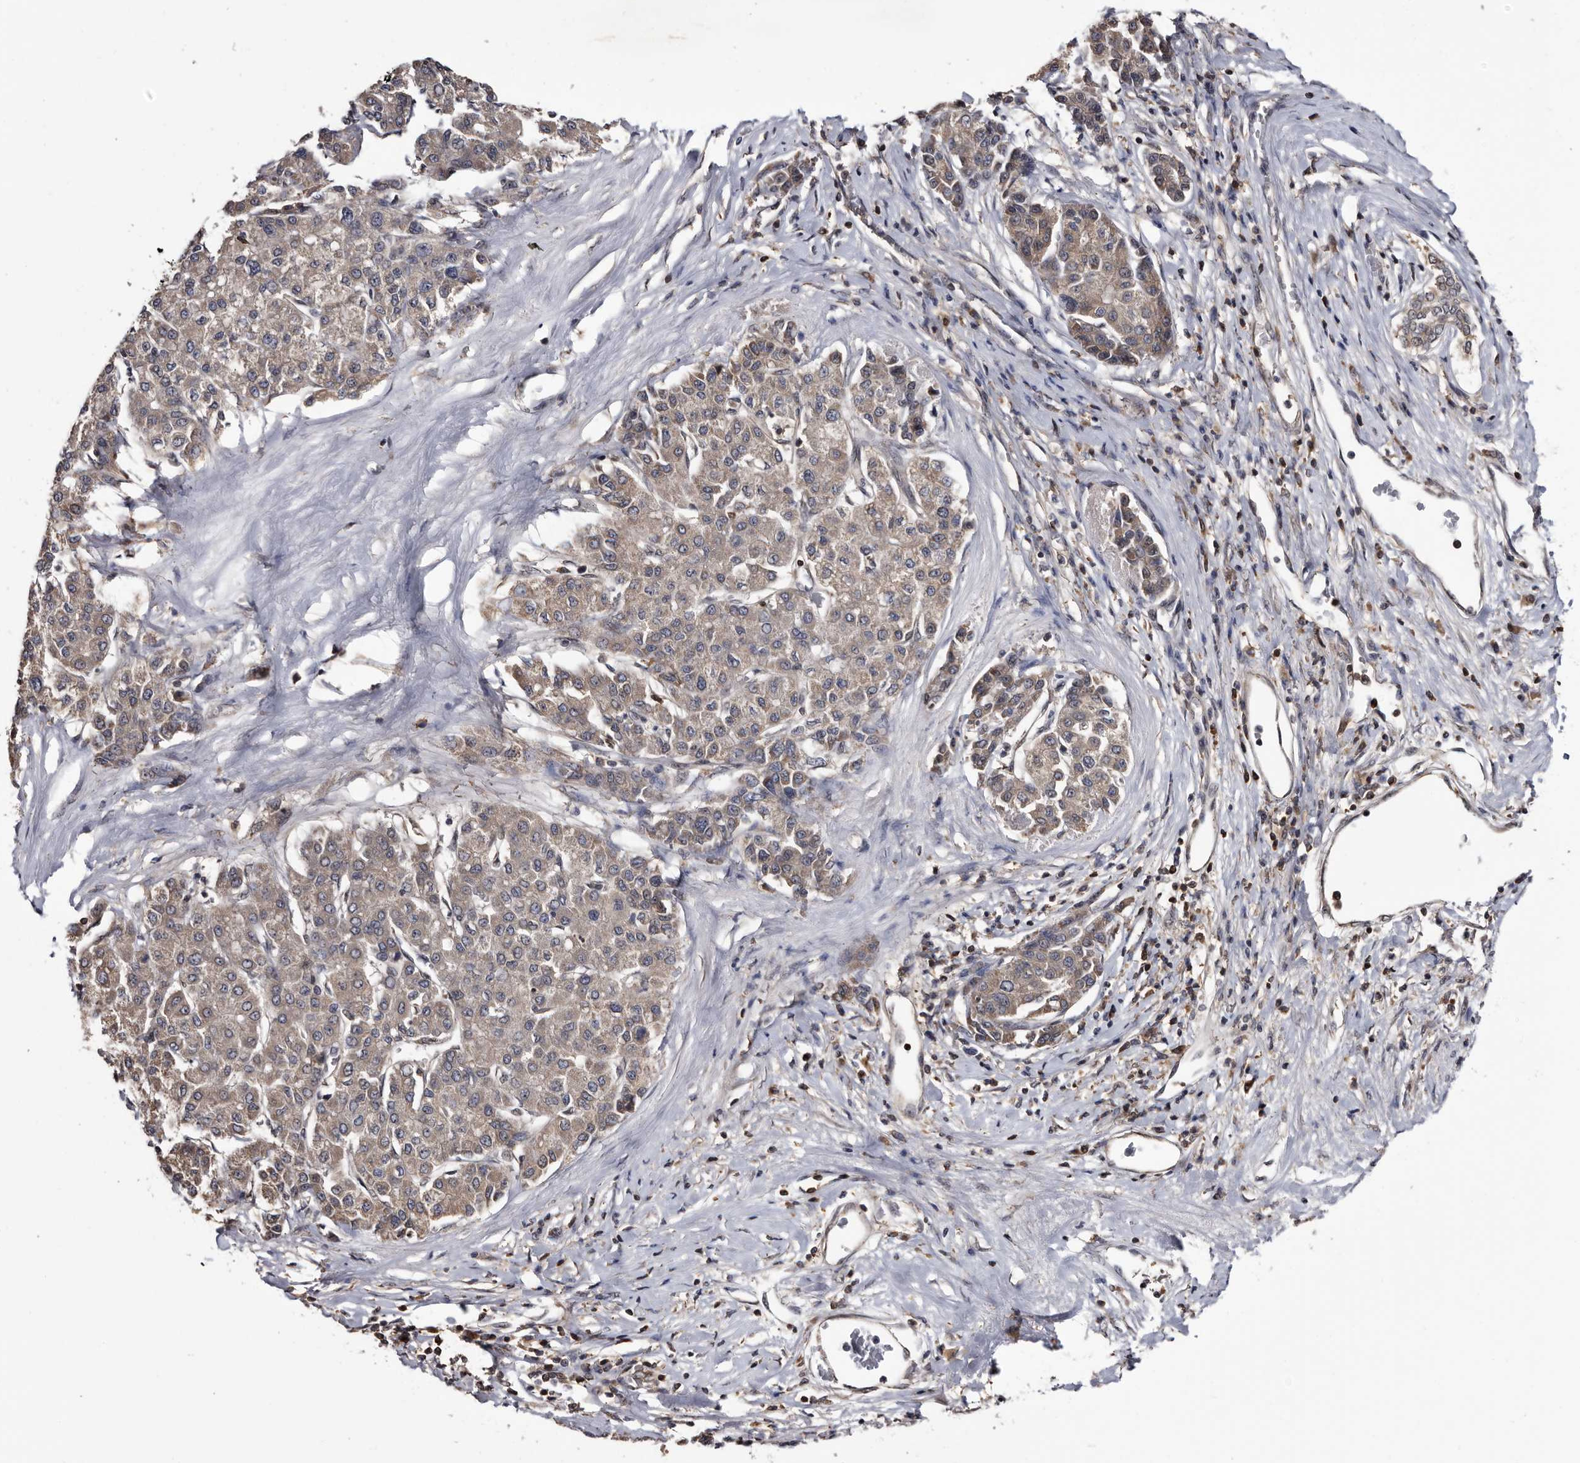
{"staining": {"intensity": "weak", "quantity": "25%-75%", "location": "cytoplasmic/membranous"}, "tissue": "liver cancer", "cell_type": "Tumor cells", "image_type": "cancer", "snomed": [{"axis": "morphology", "description": "Carcinoma, Hepatocellular, NOS"}, {"axis": "topography", "description": "Liver"}], "caption": "High-power microscopy captured an immunohistochemistry photomicrograph of liver hepatocellular carcinoma, revealing weak cytoplasmic/membranous positivity in approximately 25%-75% of tumor cells. The staining was performed using DAB to visualize the protein expression in brown, while the nuclei were stained in blue with hematoxylin (Magnification: 20x).", "gene": "TTI2", "patient": {"sex": "male", "age": 65}}